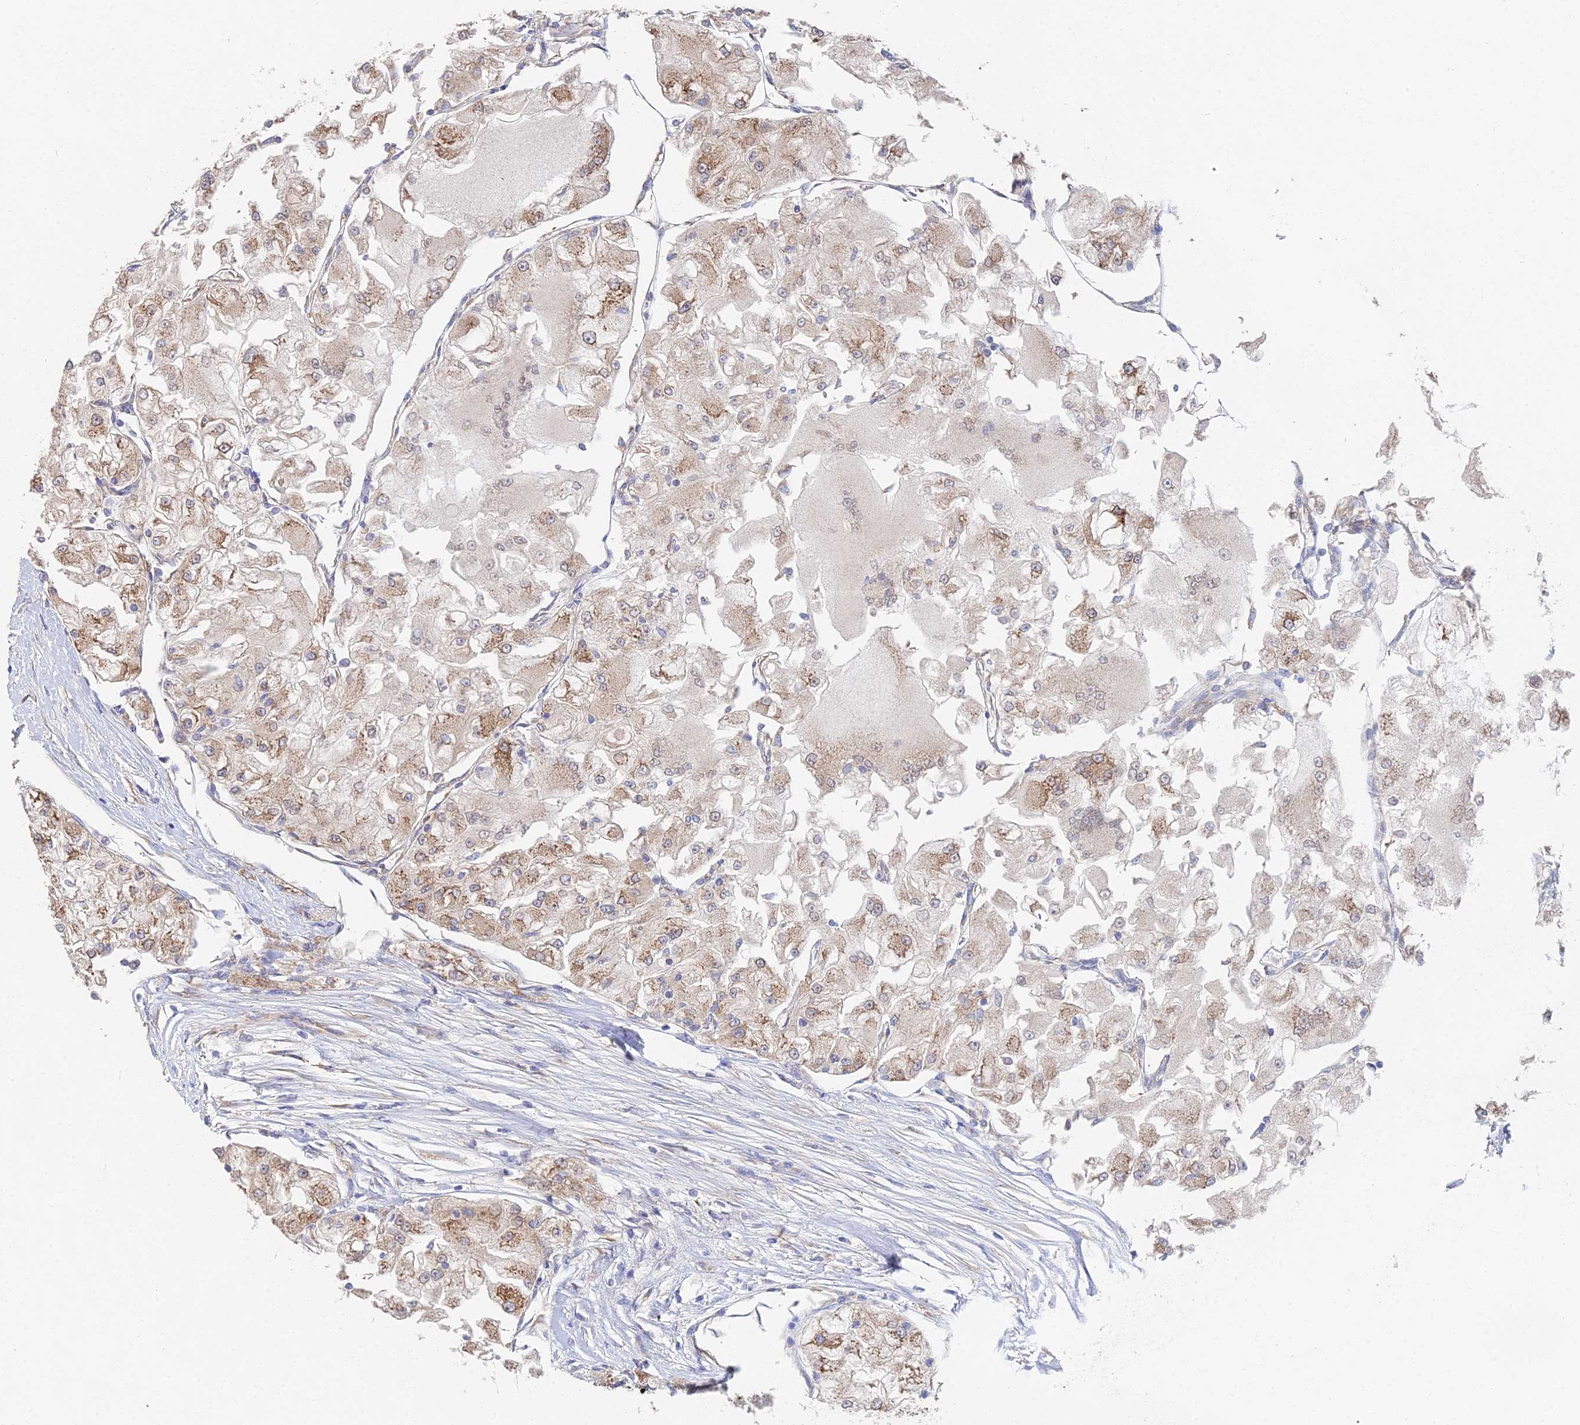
{"staining": {"intensity": "moderate", "quantity": ">75%", "location": "cytoplasmic/membranous"}, "tissue": "renal cancer", "cell_type": "Tumor cells", "image_type": "cancer", "snomed": [{"axis": "morphology", "description": "Adenocarcinoma, NOS"}, {"axis": "topography", "description": "Kidney"}], "caption": "A medium amount of moderate cytoplasmic/membranous positivity is identified in about >75% of tumor cells in renal cancer tissue.", "gene": "ELOF1", "patient": {"sex": "female", "age": 72}}